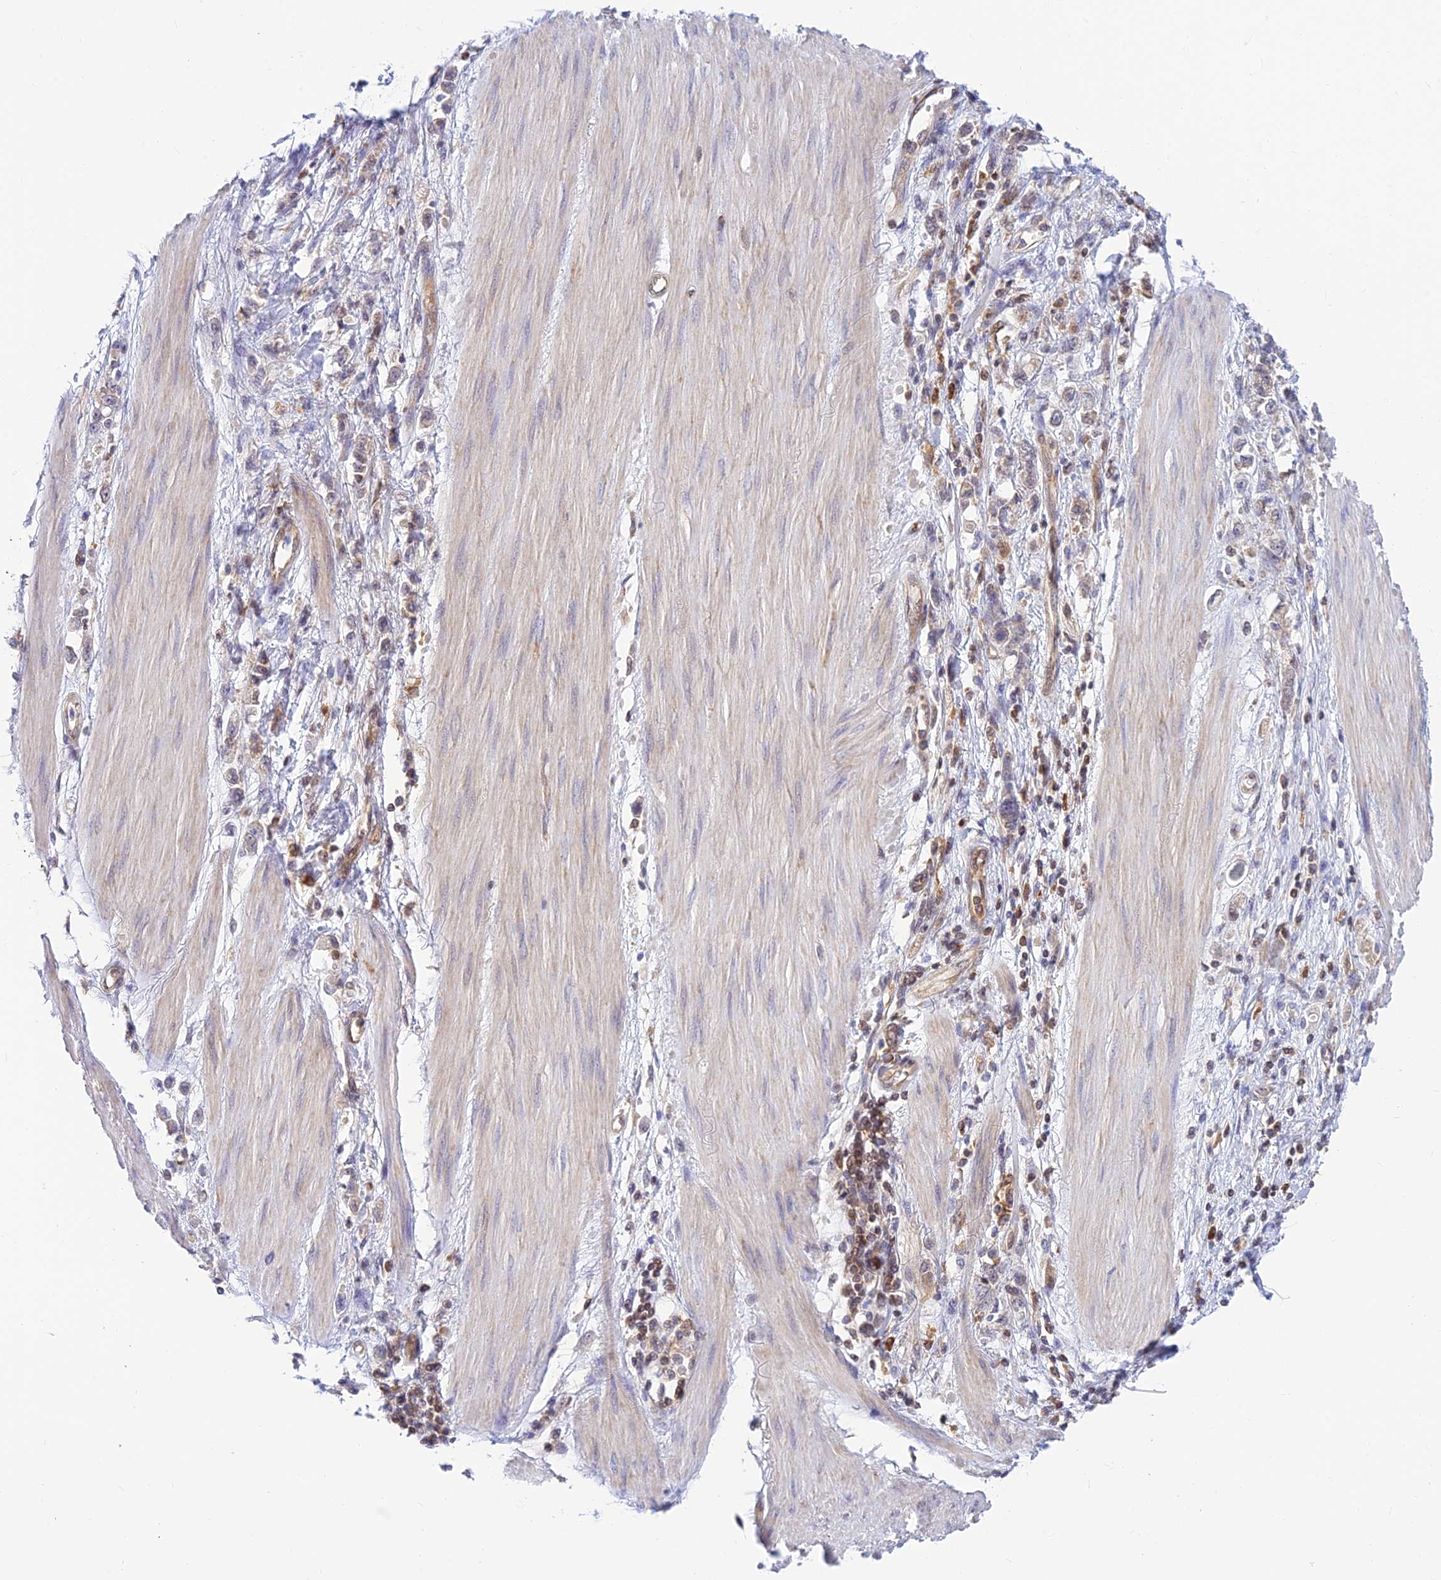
{"staining": {"intensity": "weak", "quantity": "25%-75%", "location": "cytoplasmic/membranous"}, "tissue": "stomach cancer", "cell_type": "Tumor cells", "image_type": "cancer", "snomed": [{"axis": "morphology", "description": "Adenocarcinoma, NOS"}, {"axis": "topography", "description": "Stomach"}], "caption": "This histopathology image shows immunohistochemistry staining of human stomach adenocarcinoma, with low weak cytoplasmic/membranous positivity in approximately 25%-75% of tumor cells.", "gene": "LYSMD2", "patient": {"sex": "female", "age": 76}}